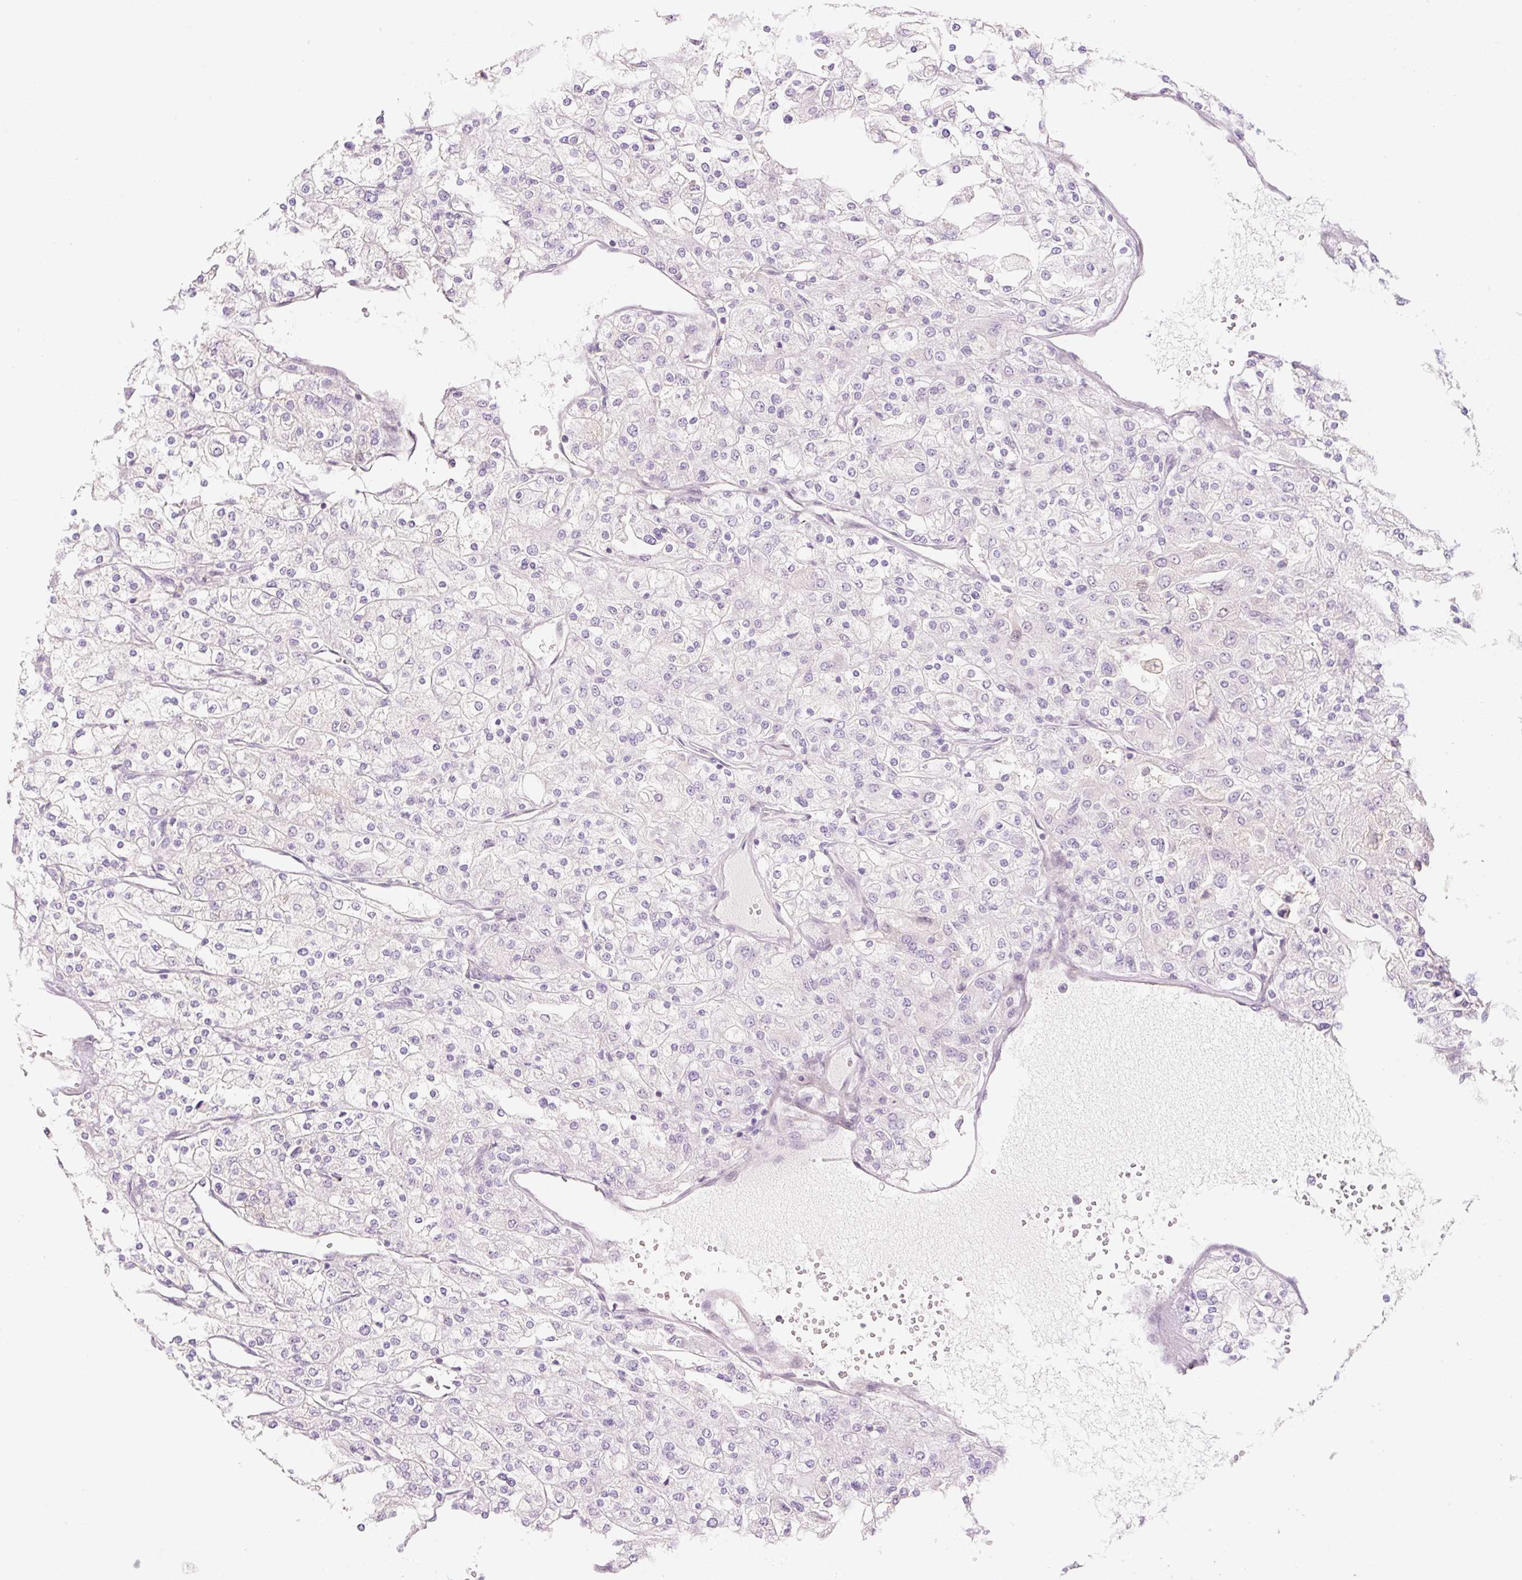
{"staining": {"intensity": "negative", "quantity": "none", "location": "none"}, "tissue": "renal cancer", "cell_type": "Tumor cells", "image_type": "cancer", "snomed": [{"axis": "morphology", "description": "Adenocarcinoma, NOS"}, {"axis": "topography", "description": "Kidney"}], "caption": "The IHC micrograph has no significant expression in tumor cells of renal cancer tissue.", "gene": "ZNF552", "patient": {"sex": "male", "age": 80}}